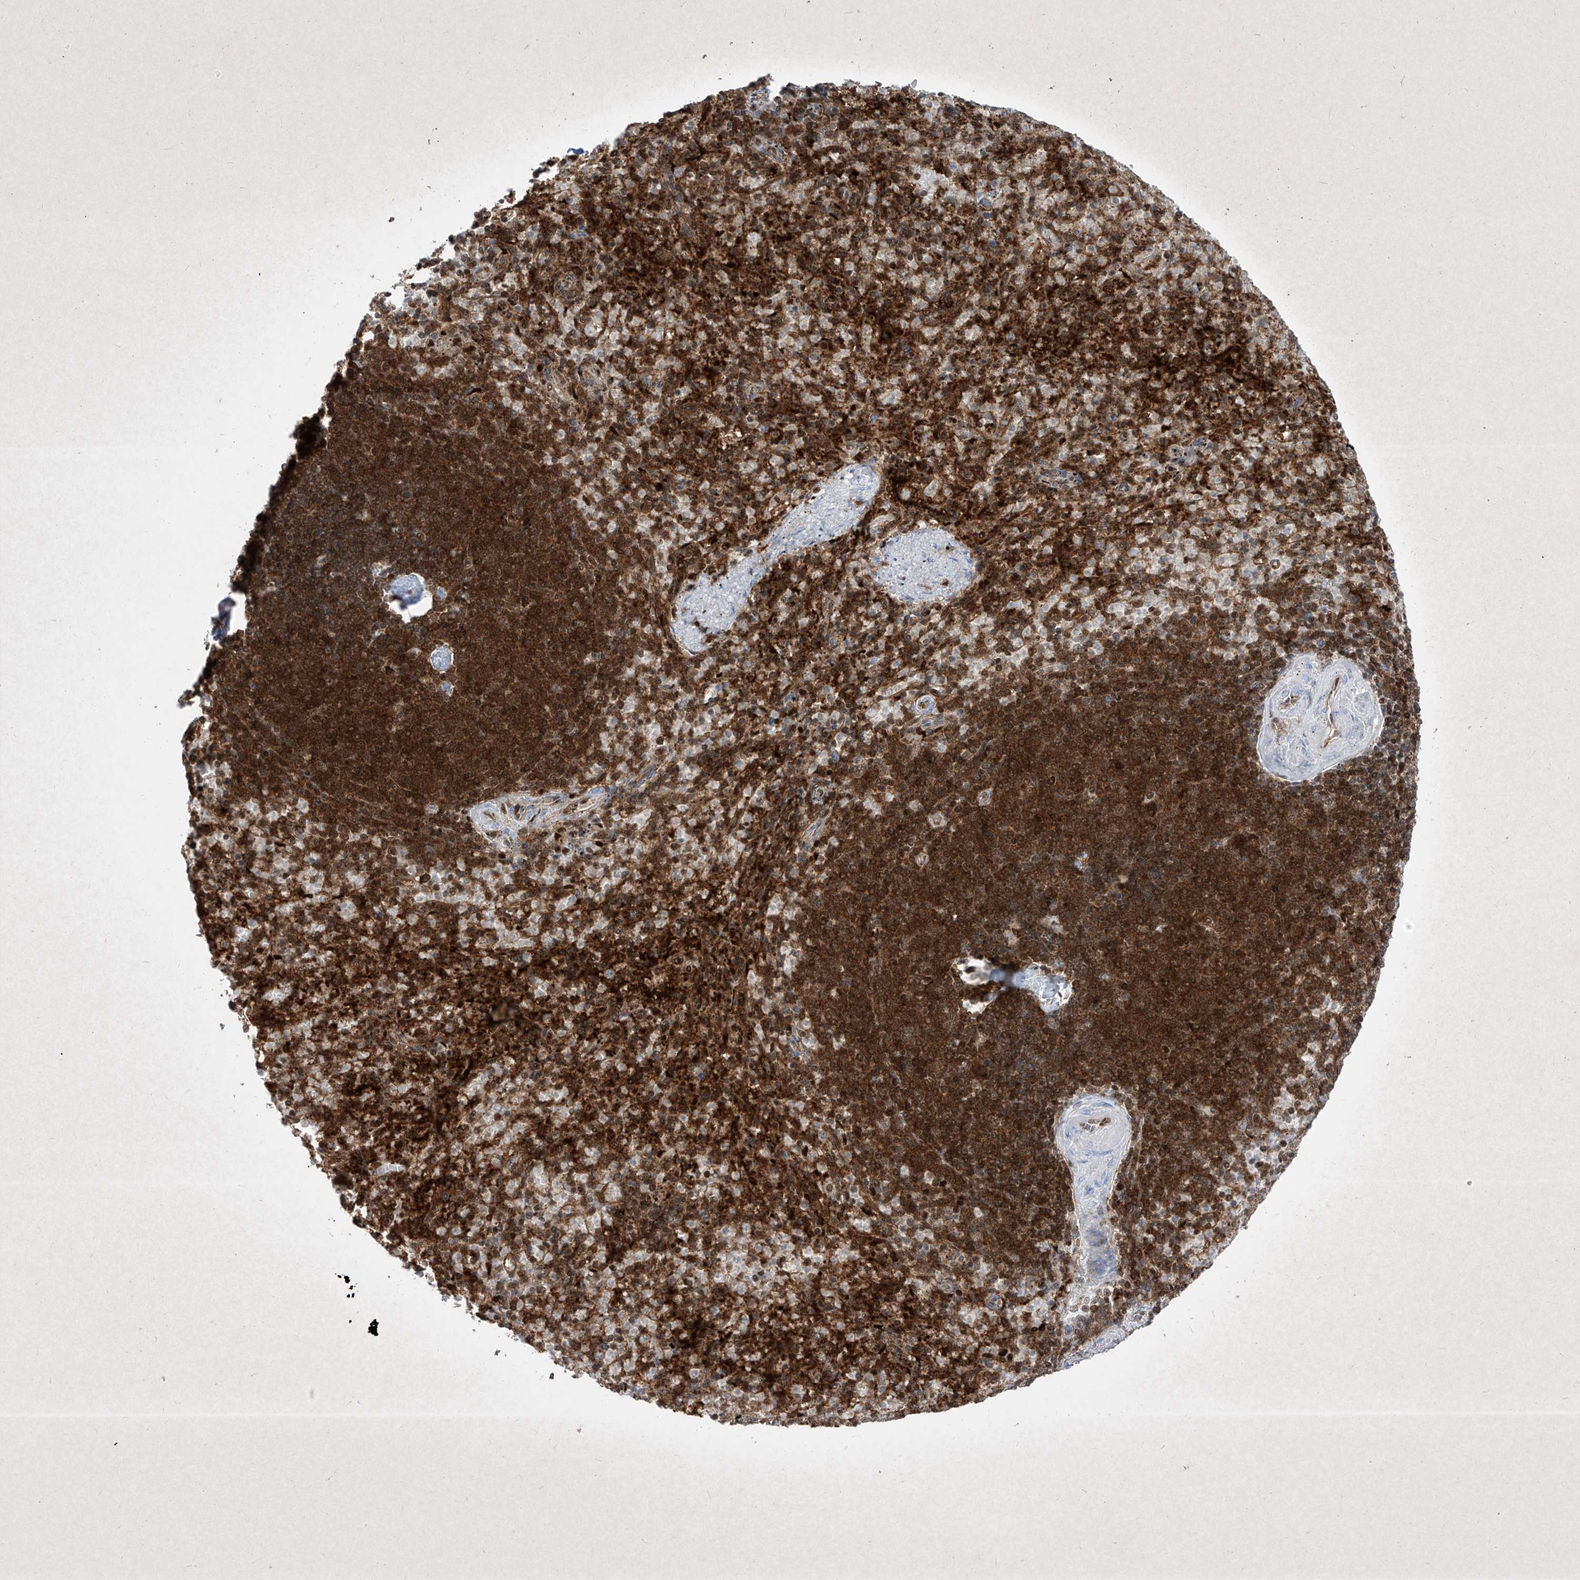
{"staining": {"intensity": "strong", "quantity": "25%-75%", "location": "cytoplasmic/membranous,nuclear"}, "tissue": "spleen", "cell_type": "Cells in red pulp", "image_type": "normal", "snomed": [{"axis": "morphology", "description": "Normal tissue, NOS"}, {"axis": "topography", "description": "Spleen"}], "caption": "This micrograph shows immunohistochemistry staining of unremarkable human spleen, with high strong cytoplasmic/membranous,nuclear staining in approximately 25%-75% of cells in red pulp.", "gene": "PSMB10", "patient": {"sex": "female", "age": 74}}